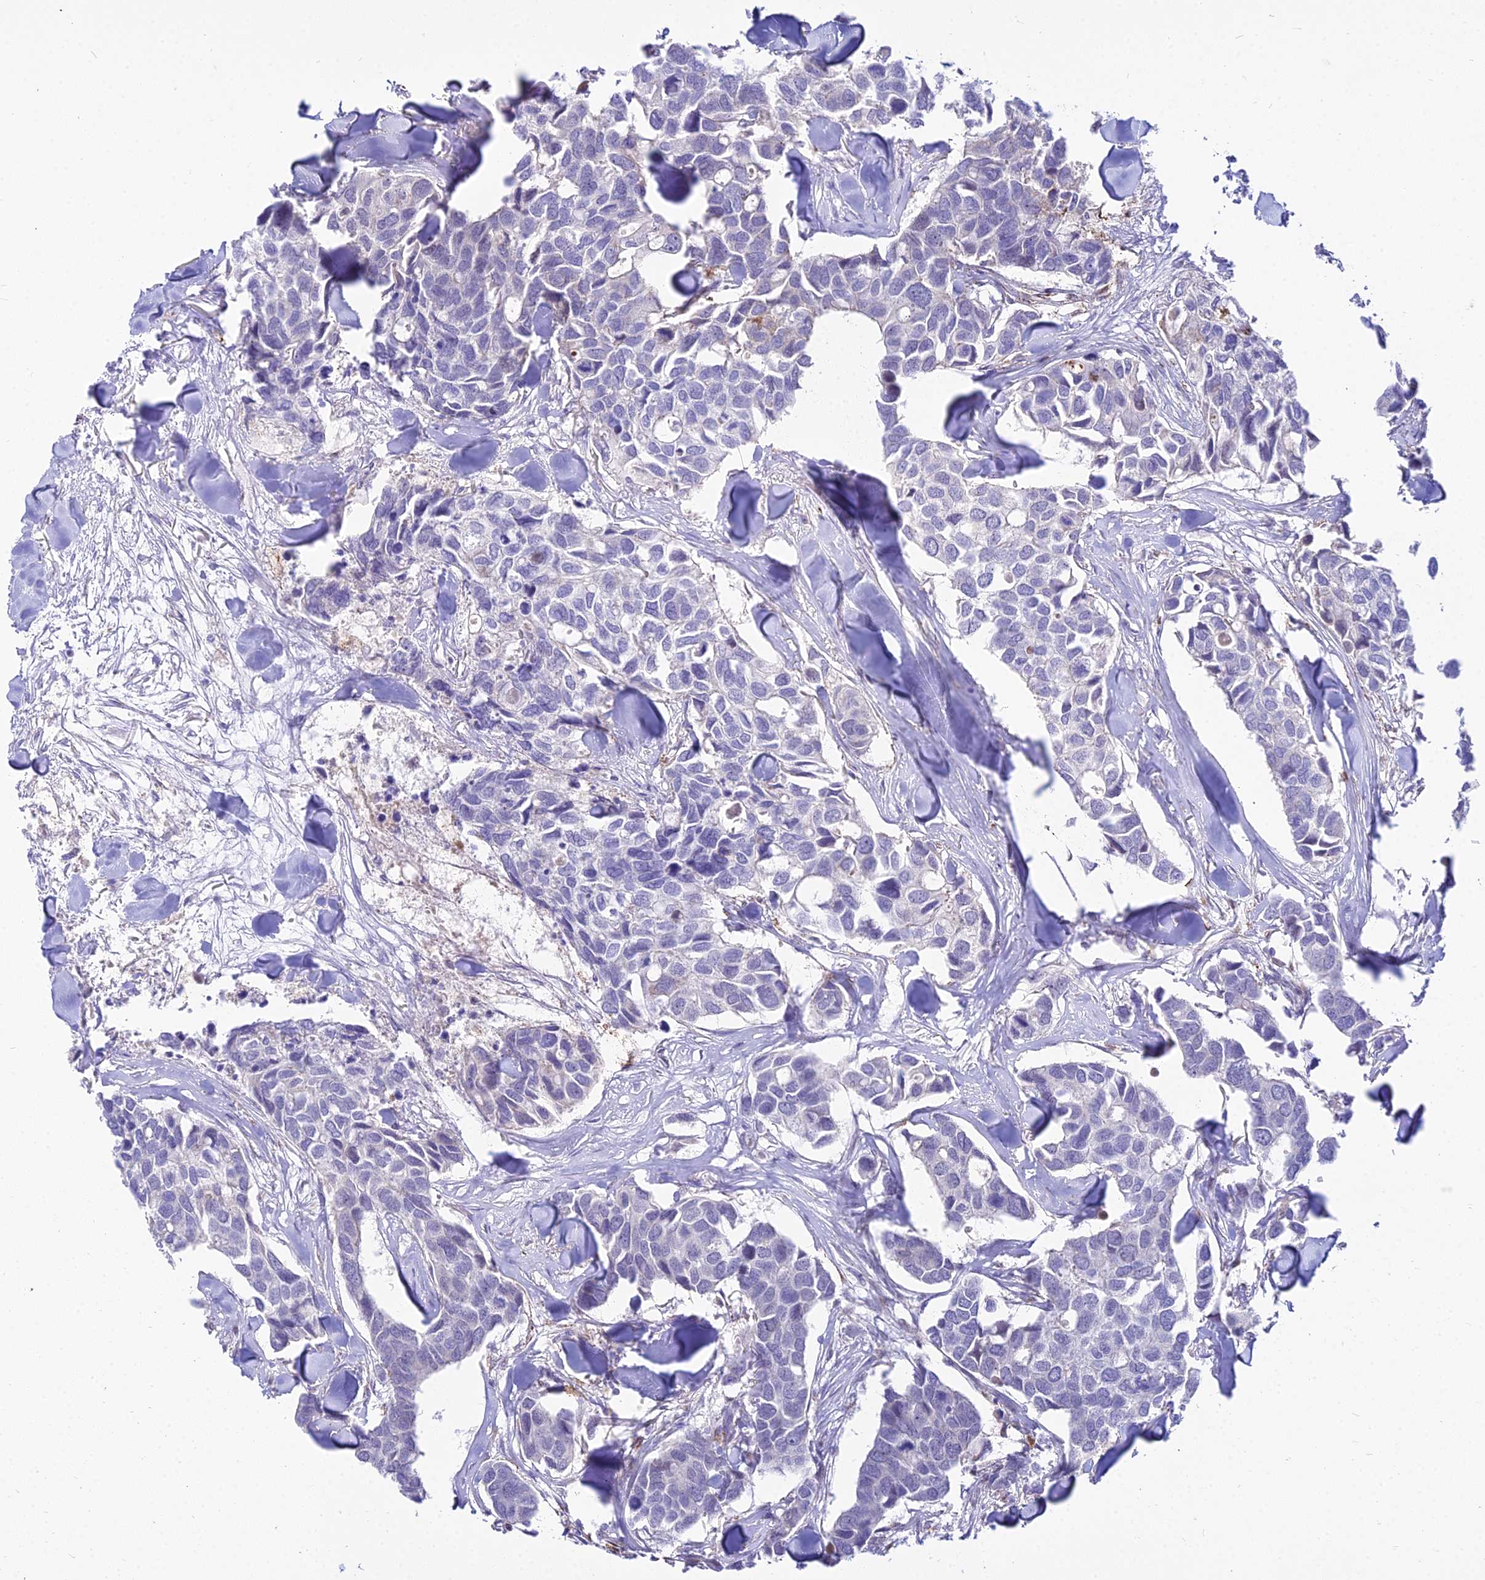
{"staining": {"intensity": "negative", "quantity": "none", "location": "none"}, "tissue": "breast cancer", "cell_type": "Tumor cells", "image_type": "cancer", "snomed": [{"axis": "morphology", "description": "Duct carcinoma"}, {"axis": "topography", "description": "Breast"}], "caption": "Photomicrograph shows no protein staining in tumor cells of breast invasive ductal carcinoma tissue. The staining was performed using DAB to visualize the protein expression in brown, while the nuclei were stained in blue with hematoxylin (Magnification: 20x).", "gene": "C6orf163", "patient": {"sex": "female", "age": 83}}